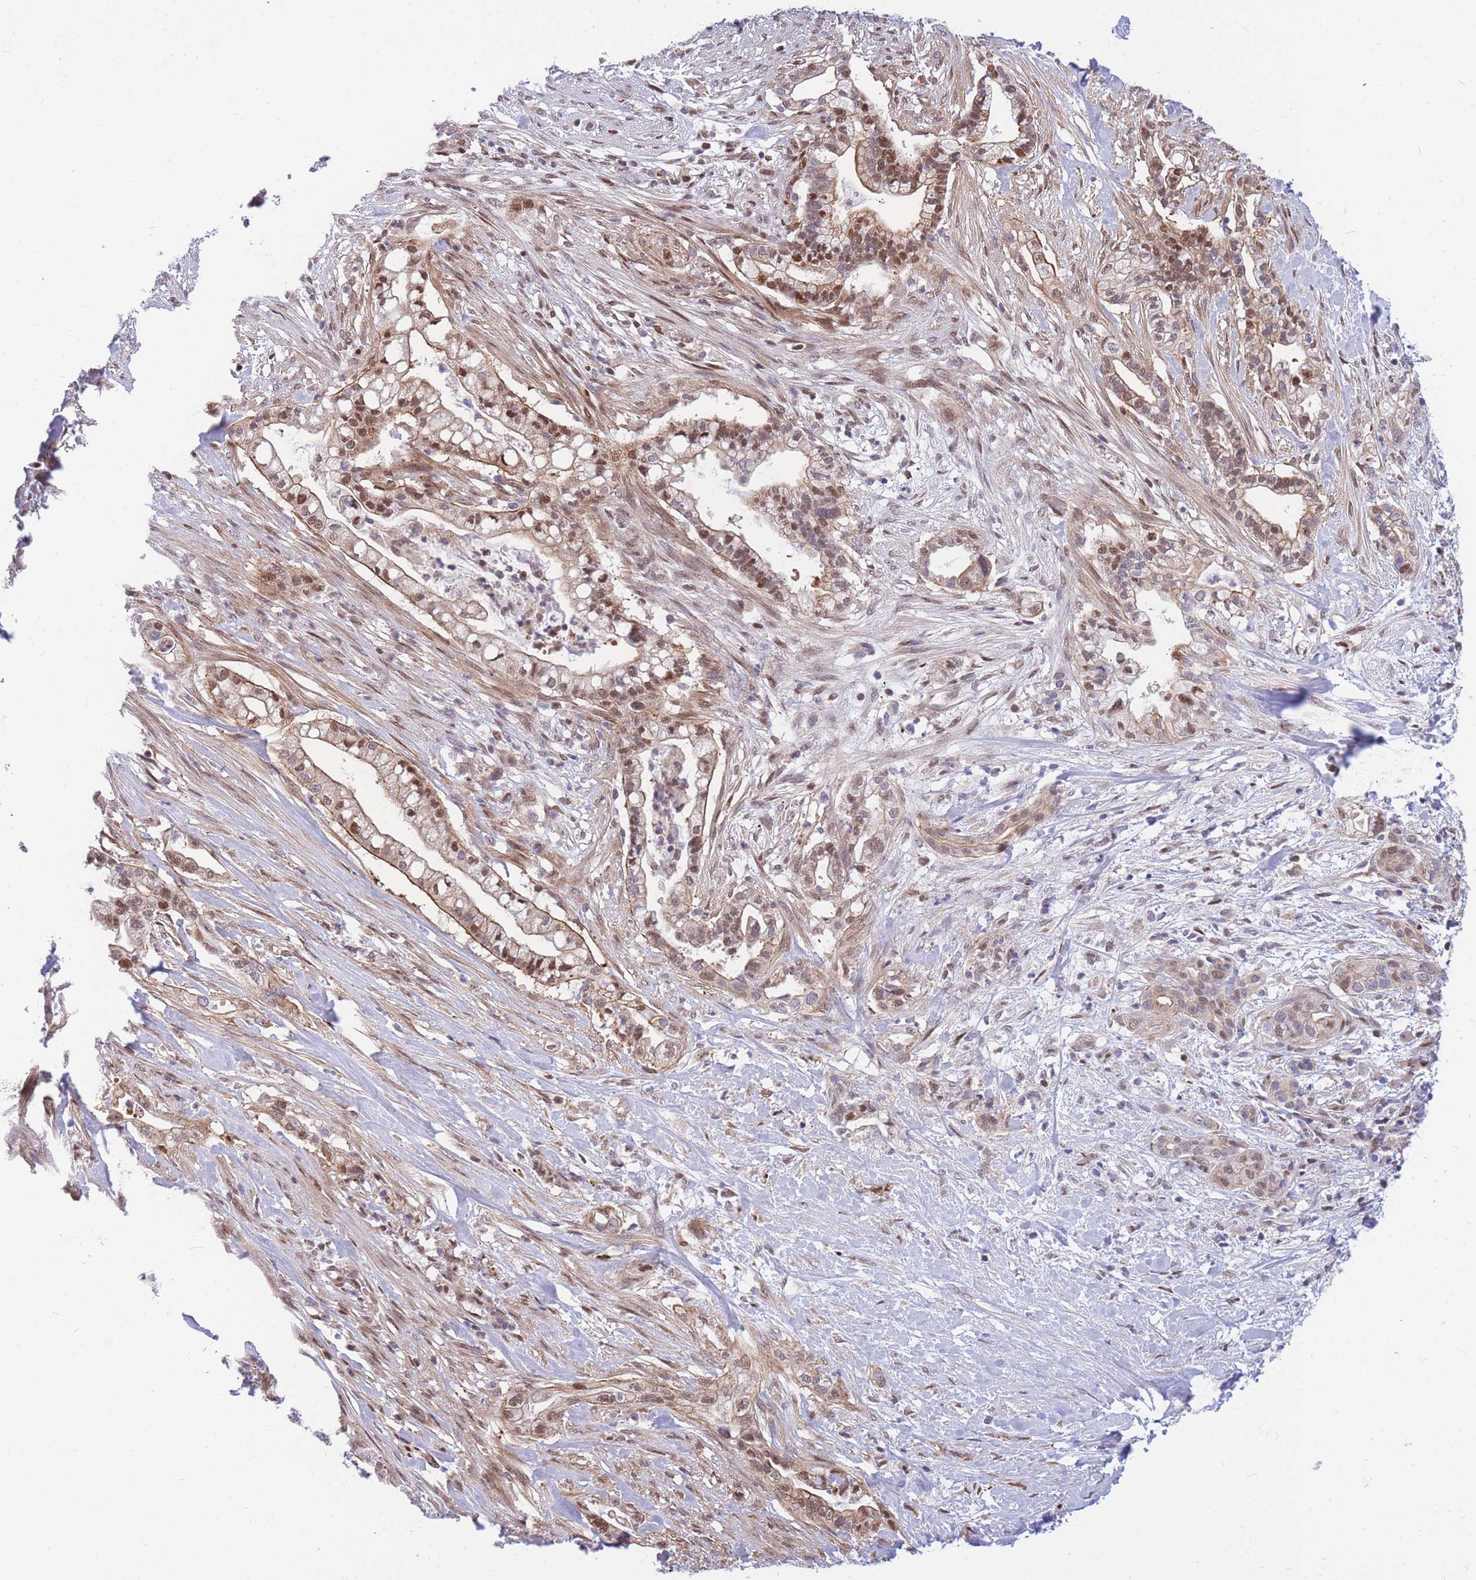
{"staining": {"intensity": "strong", "quantity": "25%-75%", "location": "nuclear"}, "tissue": "pancreatic cancer", "cell_type": "Tumor cells", "image_type": "cancer", "snomed": [{"axis": "morphology", "description": "Adenocarcinoma, NOS"}, {"axis": "topography", "description": "Pancreas"}], "caption": "Human pancreatic adenocarcinoma stained with a protein marker reveals strong staining in tumor cells.", "gene": "CRACD", "patient": {"sex": "male", "age": 44}}